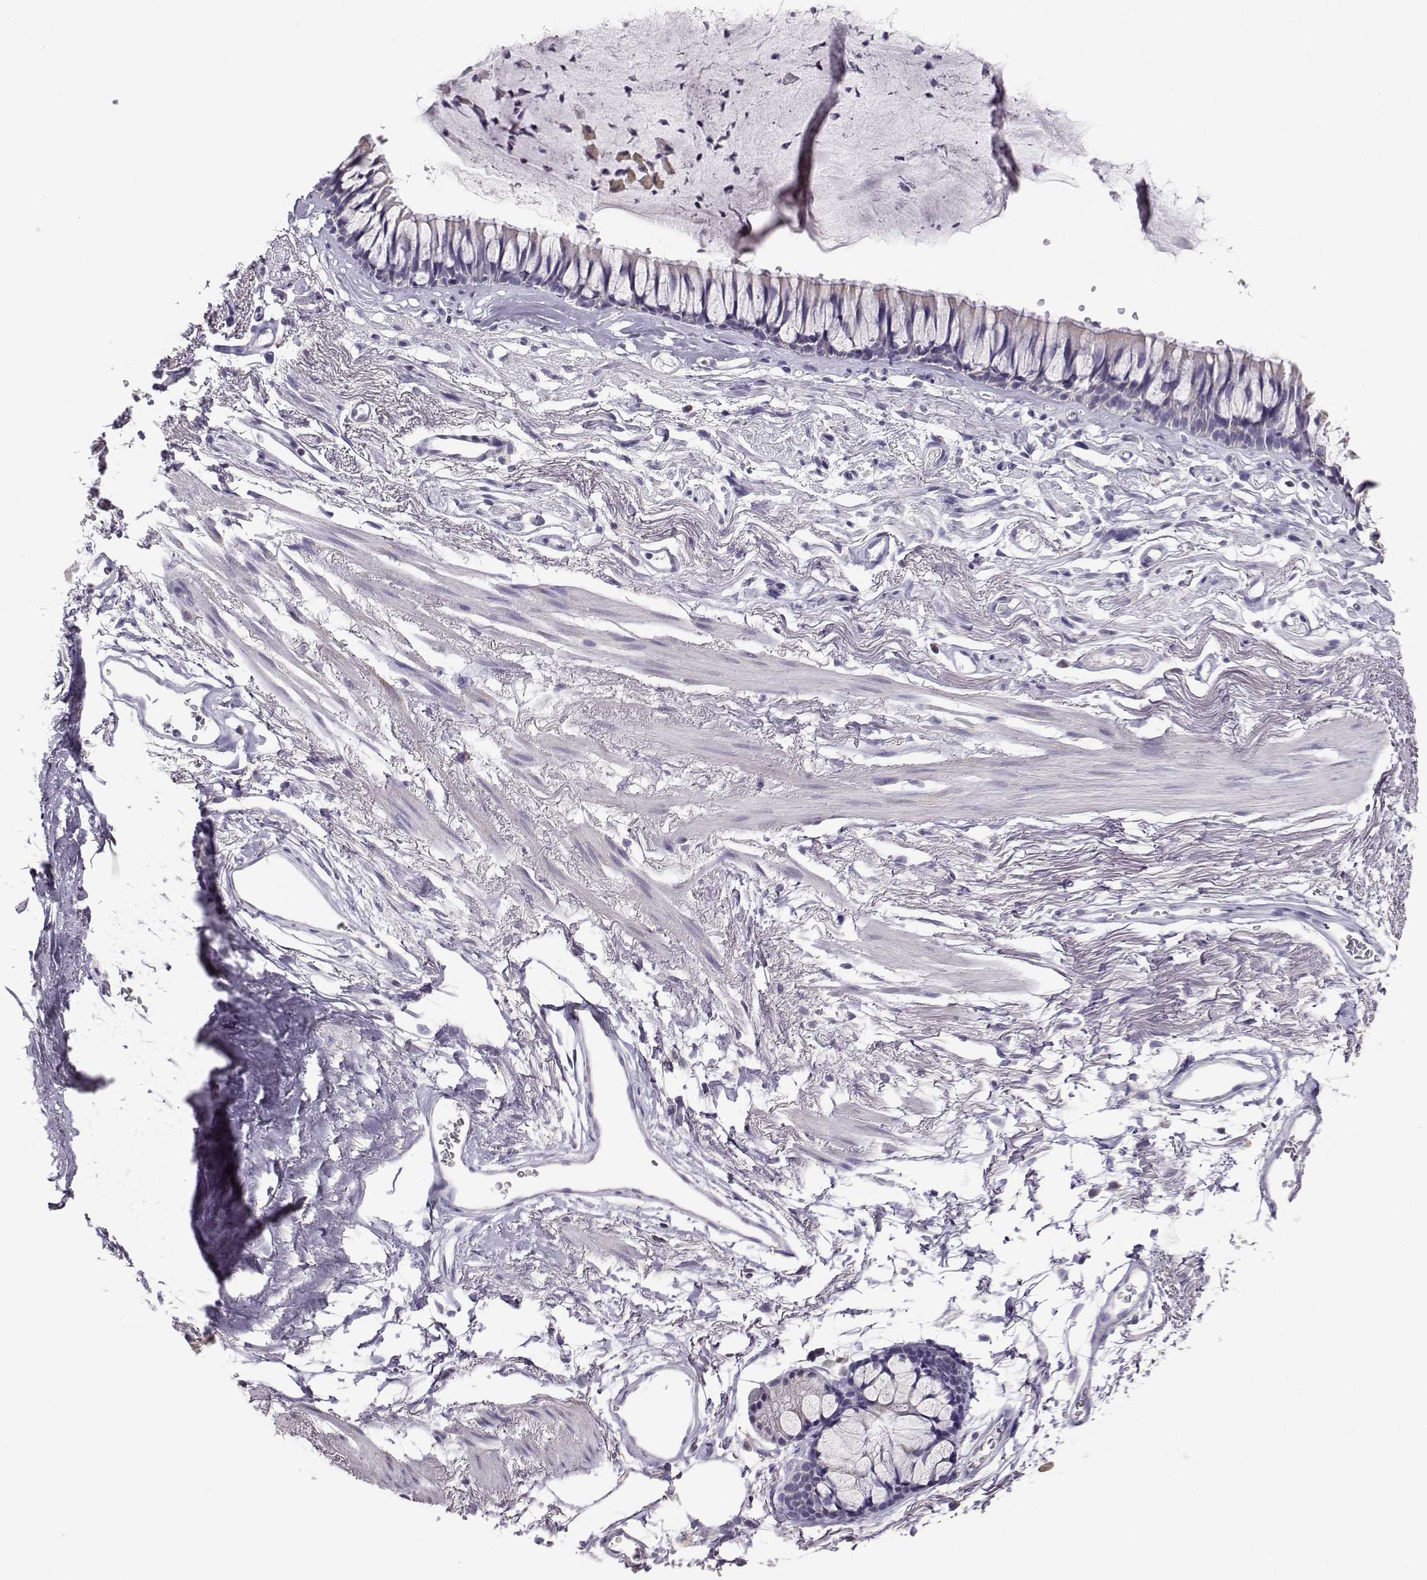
{"staining": {"intensity": "negative", "quantity": "none", "location": "none"}, "tissue": "adipose tissue", "cell_type": "Adipocytes", "image_type": "normal", "snomed": [{"axis": "morphology", "description": "Normal tissue, NOS"}, {"axis": "topography", "description": "Cartilage tissue"}, {"axis": "topography", "description": "Bronchus"}], "caption": "This is a image of IHC staining of unremarkable adipose tissue, which shows no positivity in adipocytes. (Stains: DAB (3,3'-diaminobenzidine) immunohistochemistry (IHC) with hematoxylin counter stain, Microscopy: brightfield microscopy at high magnification).", "gene": "AVP", "patient": {"sex": "female", "age": 79}}